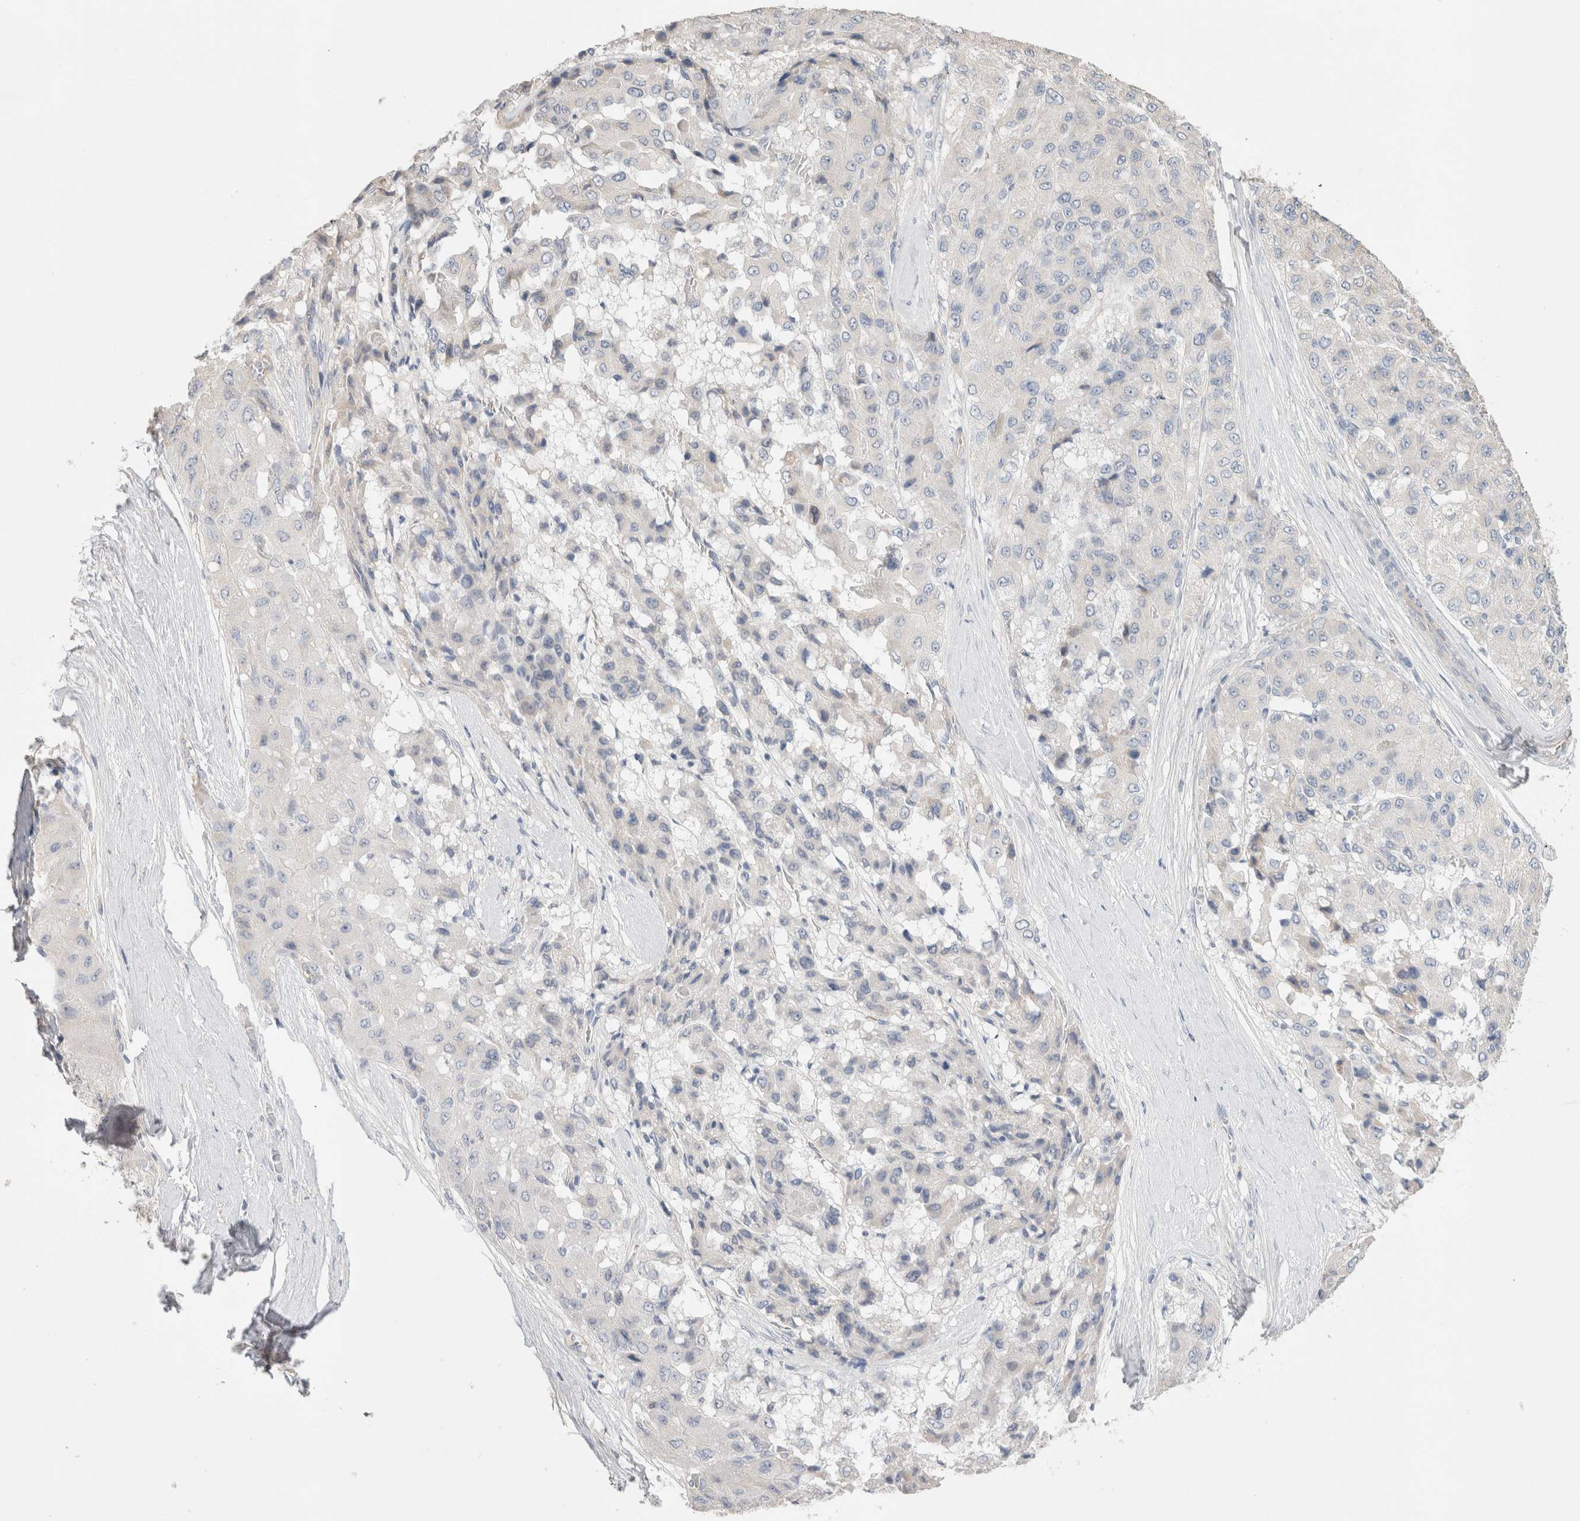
{"staining": {"intensity": "negative", "quantity": "none", "location": "none"}, "tissue": "liver cancer", "cell_type": "Tumor cells", "image_type": "cancer", "snomed": [{"axis": "morphology", "description": "Carcinoma, Hepatocellular, NOS"}, {"axis": "topography", "description": "Liver"}], "caption": "Liver cancer stained for a protein using immunohistochemistry displays no staining tumor cells.", "gene": "DMD", "patient": {"sex": "male", "age": 80}}